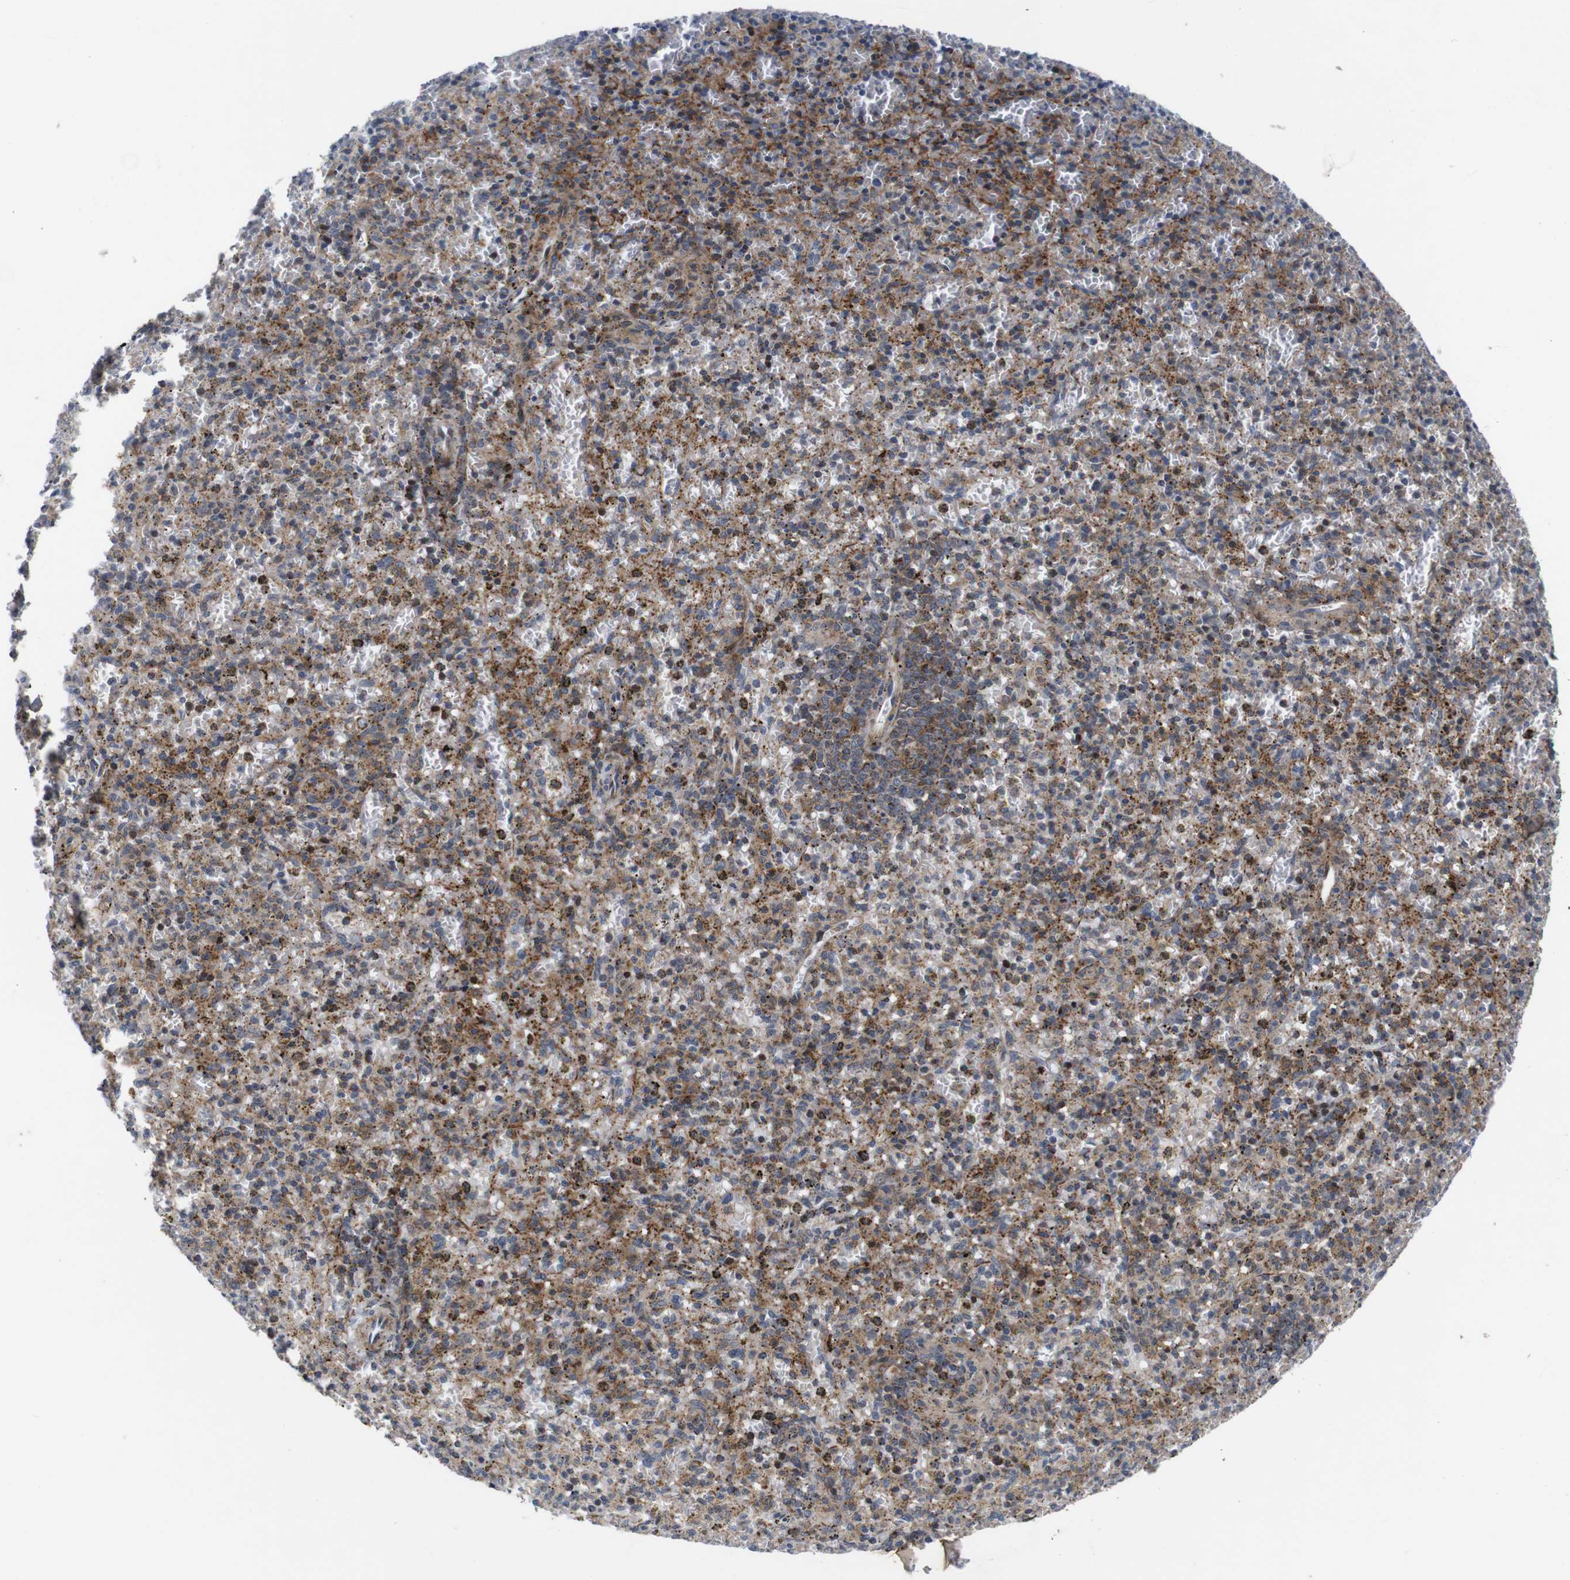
{"staining": {"intensity": "moderate", "quantity": "25%-75%", "location": "cytoplasmic/membranous"}, "tissue": "spleen", "cell_type": "Cells in red pulp", "image_type": "normal", "snomed": [{"axis": "morphology", "description": "Normal tissue, NOS"}, {"axis": "topography", "description": "Spleen"}], "caption": "The micrograph reveals staining of benign spleen, revealing moderate cytoplasmic/membranous protein staining (brown color) within cells in red pulp.", "gene": "ATP7B", "patient": {"sex": "male", "age": 72}}